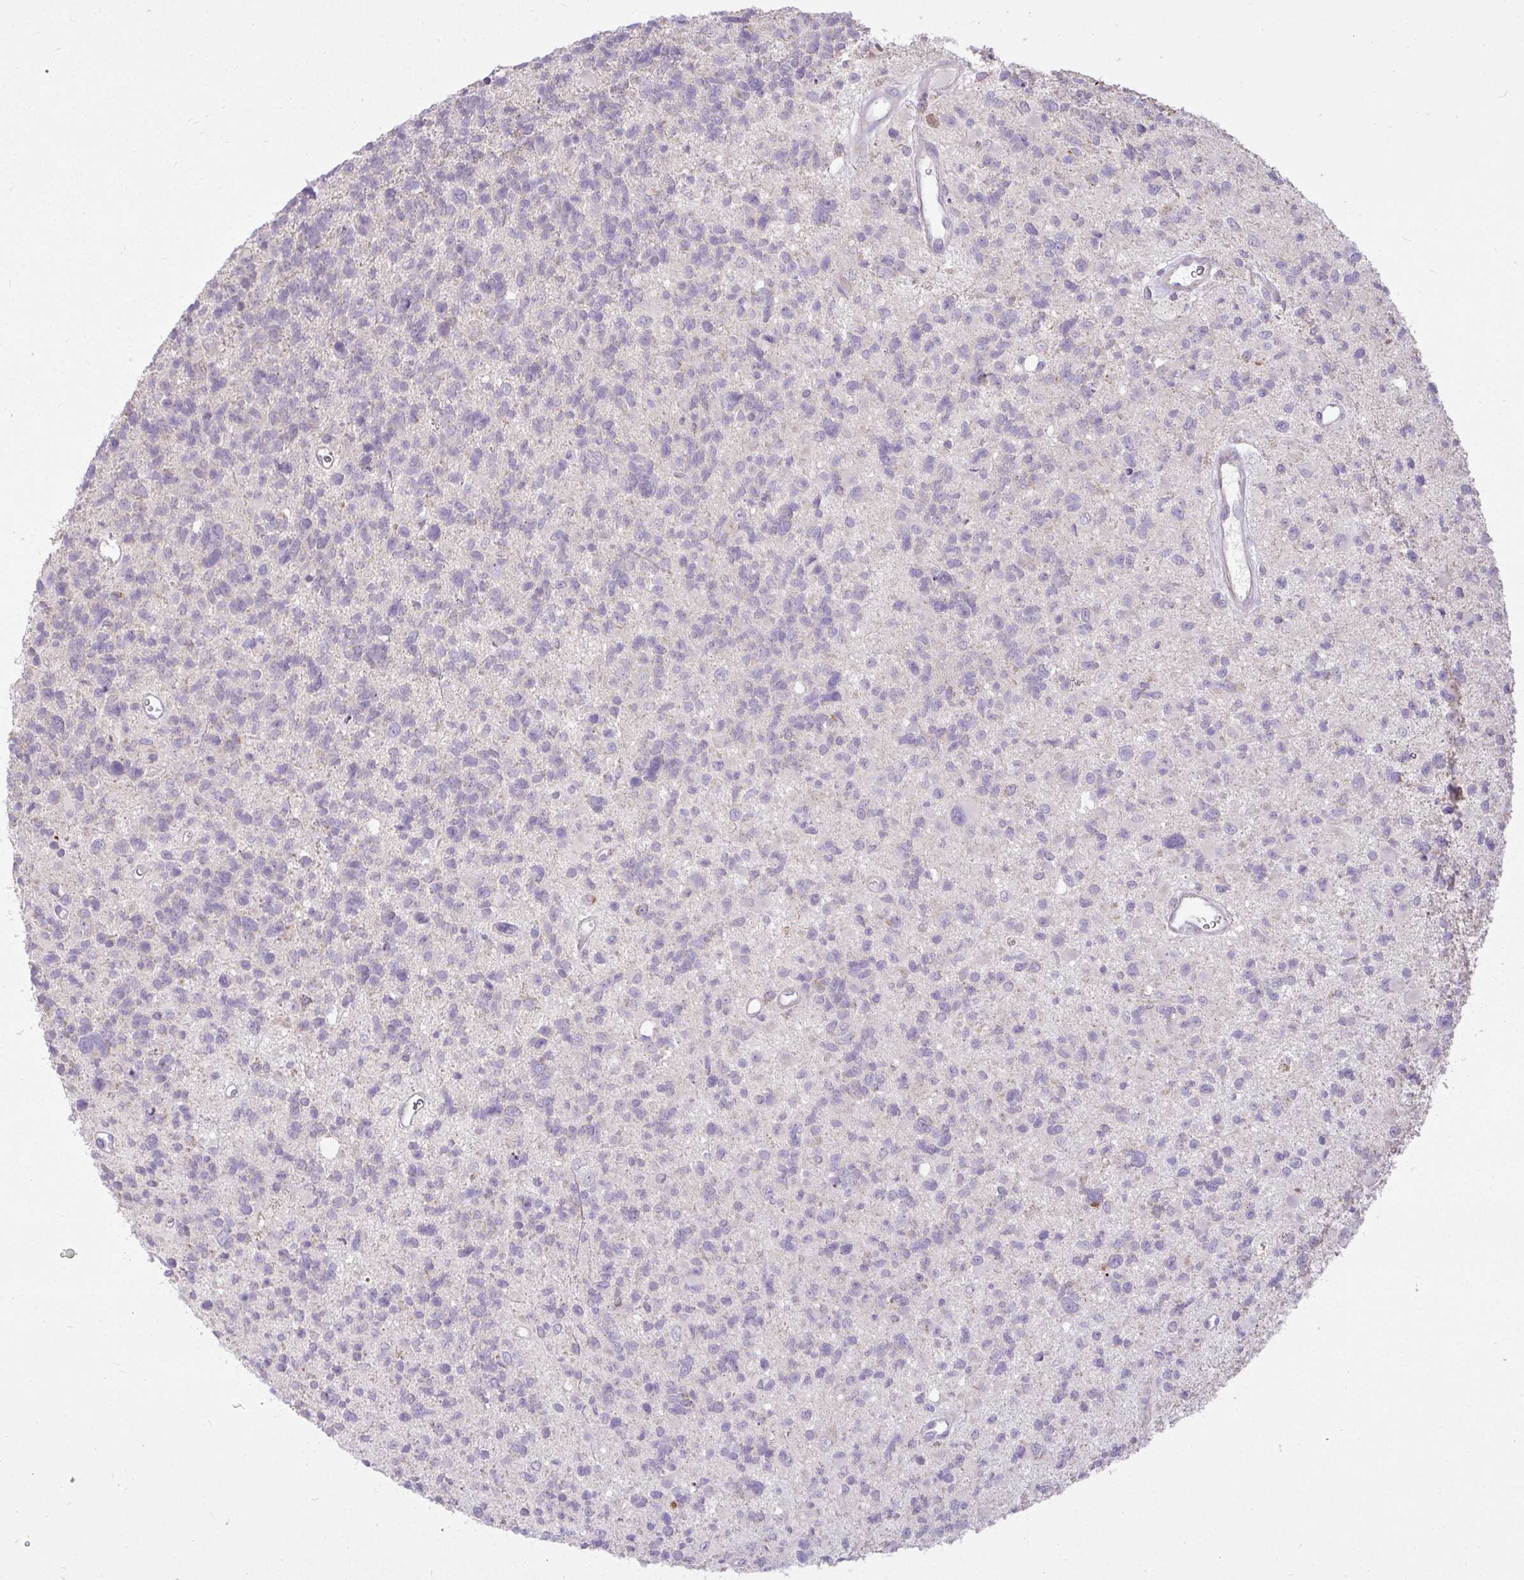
{"staining": {"intensity": "negative", "quantity": "none", "location": "none"}, "tissue": "glioma", "cell_type": "Tumor cells", "image_type": "cancer", "snomed": [{"axis": "morphology", "description": "Glioma, malignant, High grade"}, {"axis": "topography", "description": "Brain"}], "caption": "High-grade glioma (malignant) was stained to show a protein in brown. There is no significant staining in tumor cells.", "gene": "STRIP1", "patient": {"sex": "male", "age": 29}}